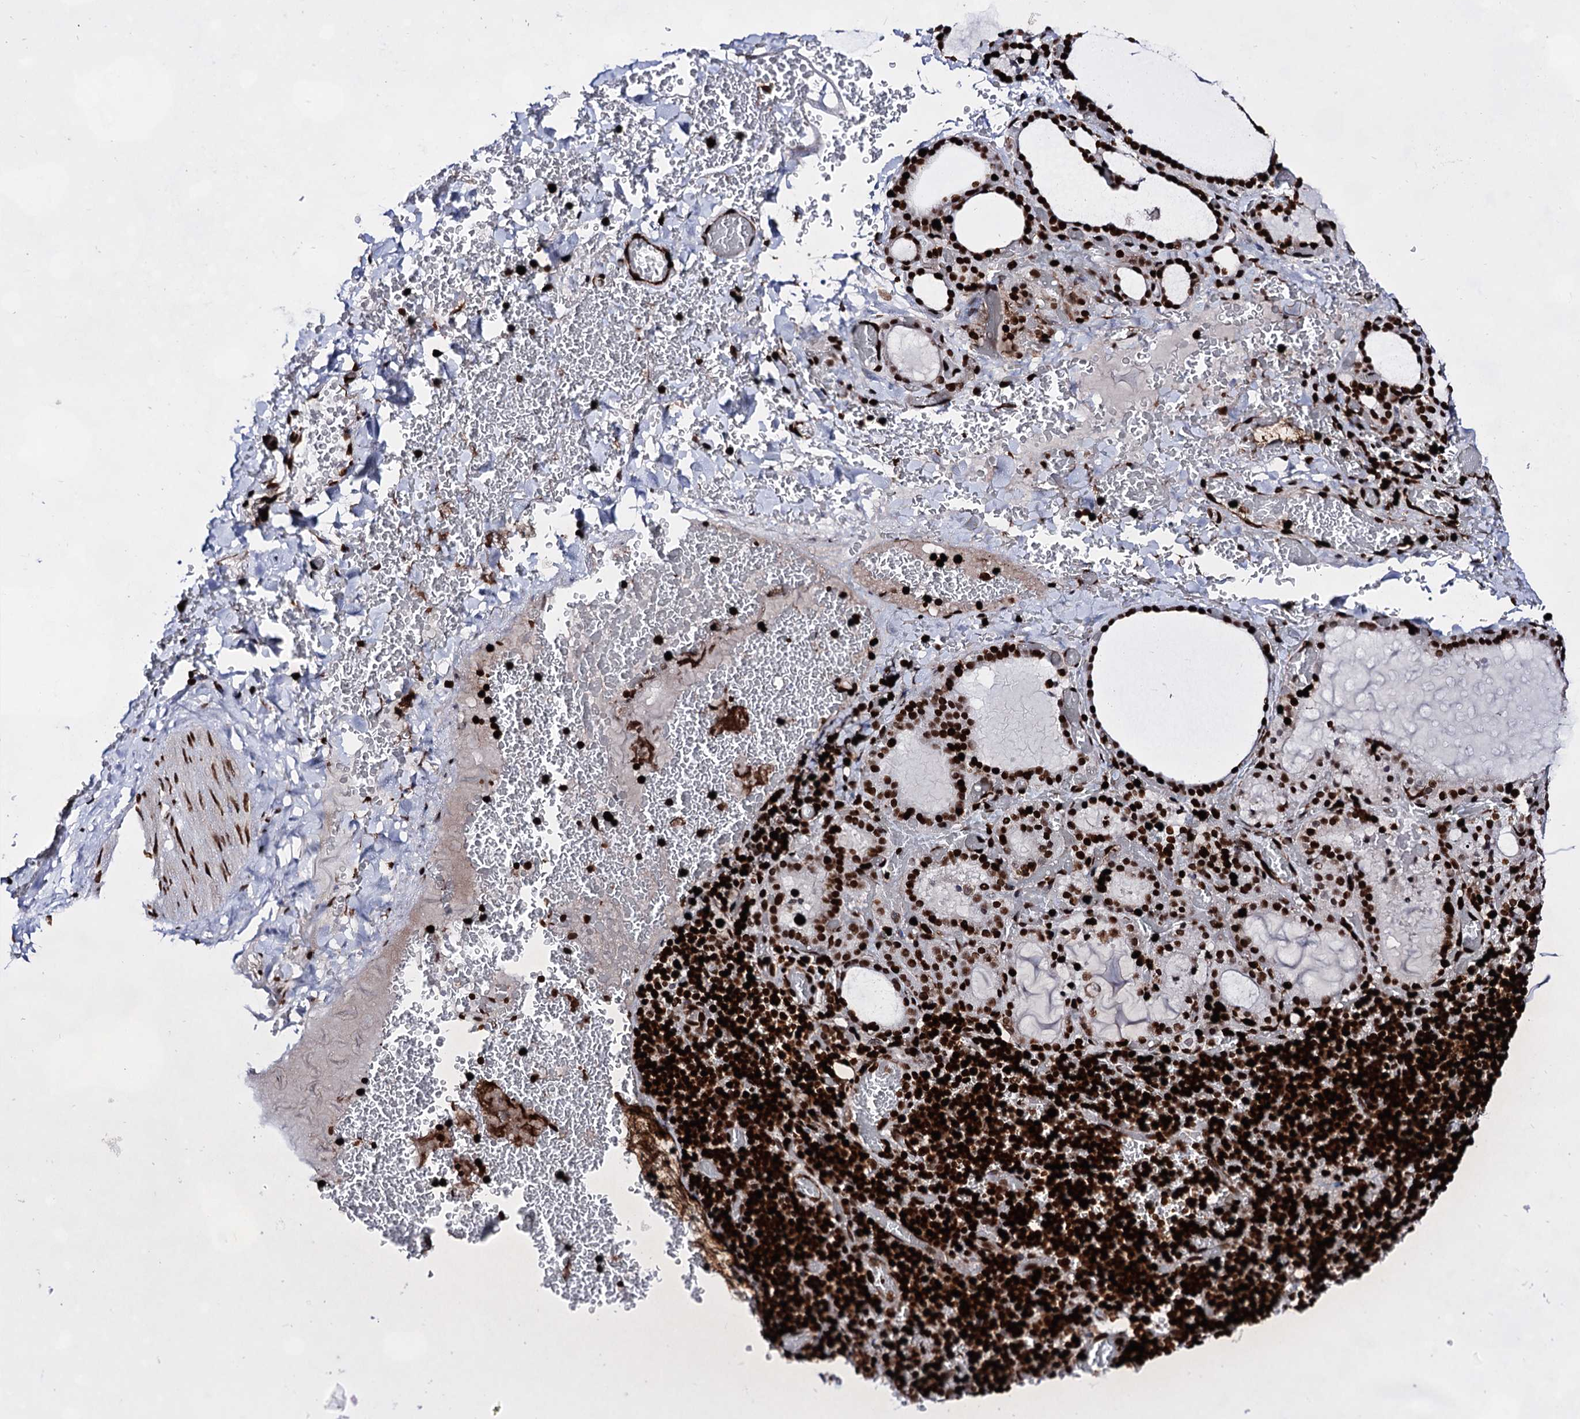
{"staining": {"intensity": "strong", "quantity": ">75%", "location": "nuclear"}, "tissue": "thyroid gland", "cell_type": "Glandular cells", "image_type": "normal", "snomed": [{"axis": "morphology", "description": "Normal tissue, NOS"}, {"axis": "topography", "description": "Thyroid gland"}], "caption": "Protein analysis of normal thyroid gland demonstrates strong nuclear staining in approximately >75% of glandular cells.", "gene": "HMGB2", "patient": {"sex": "female", "age": 39}}